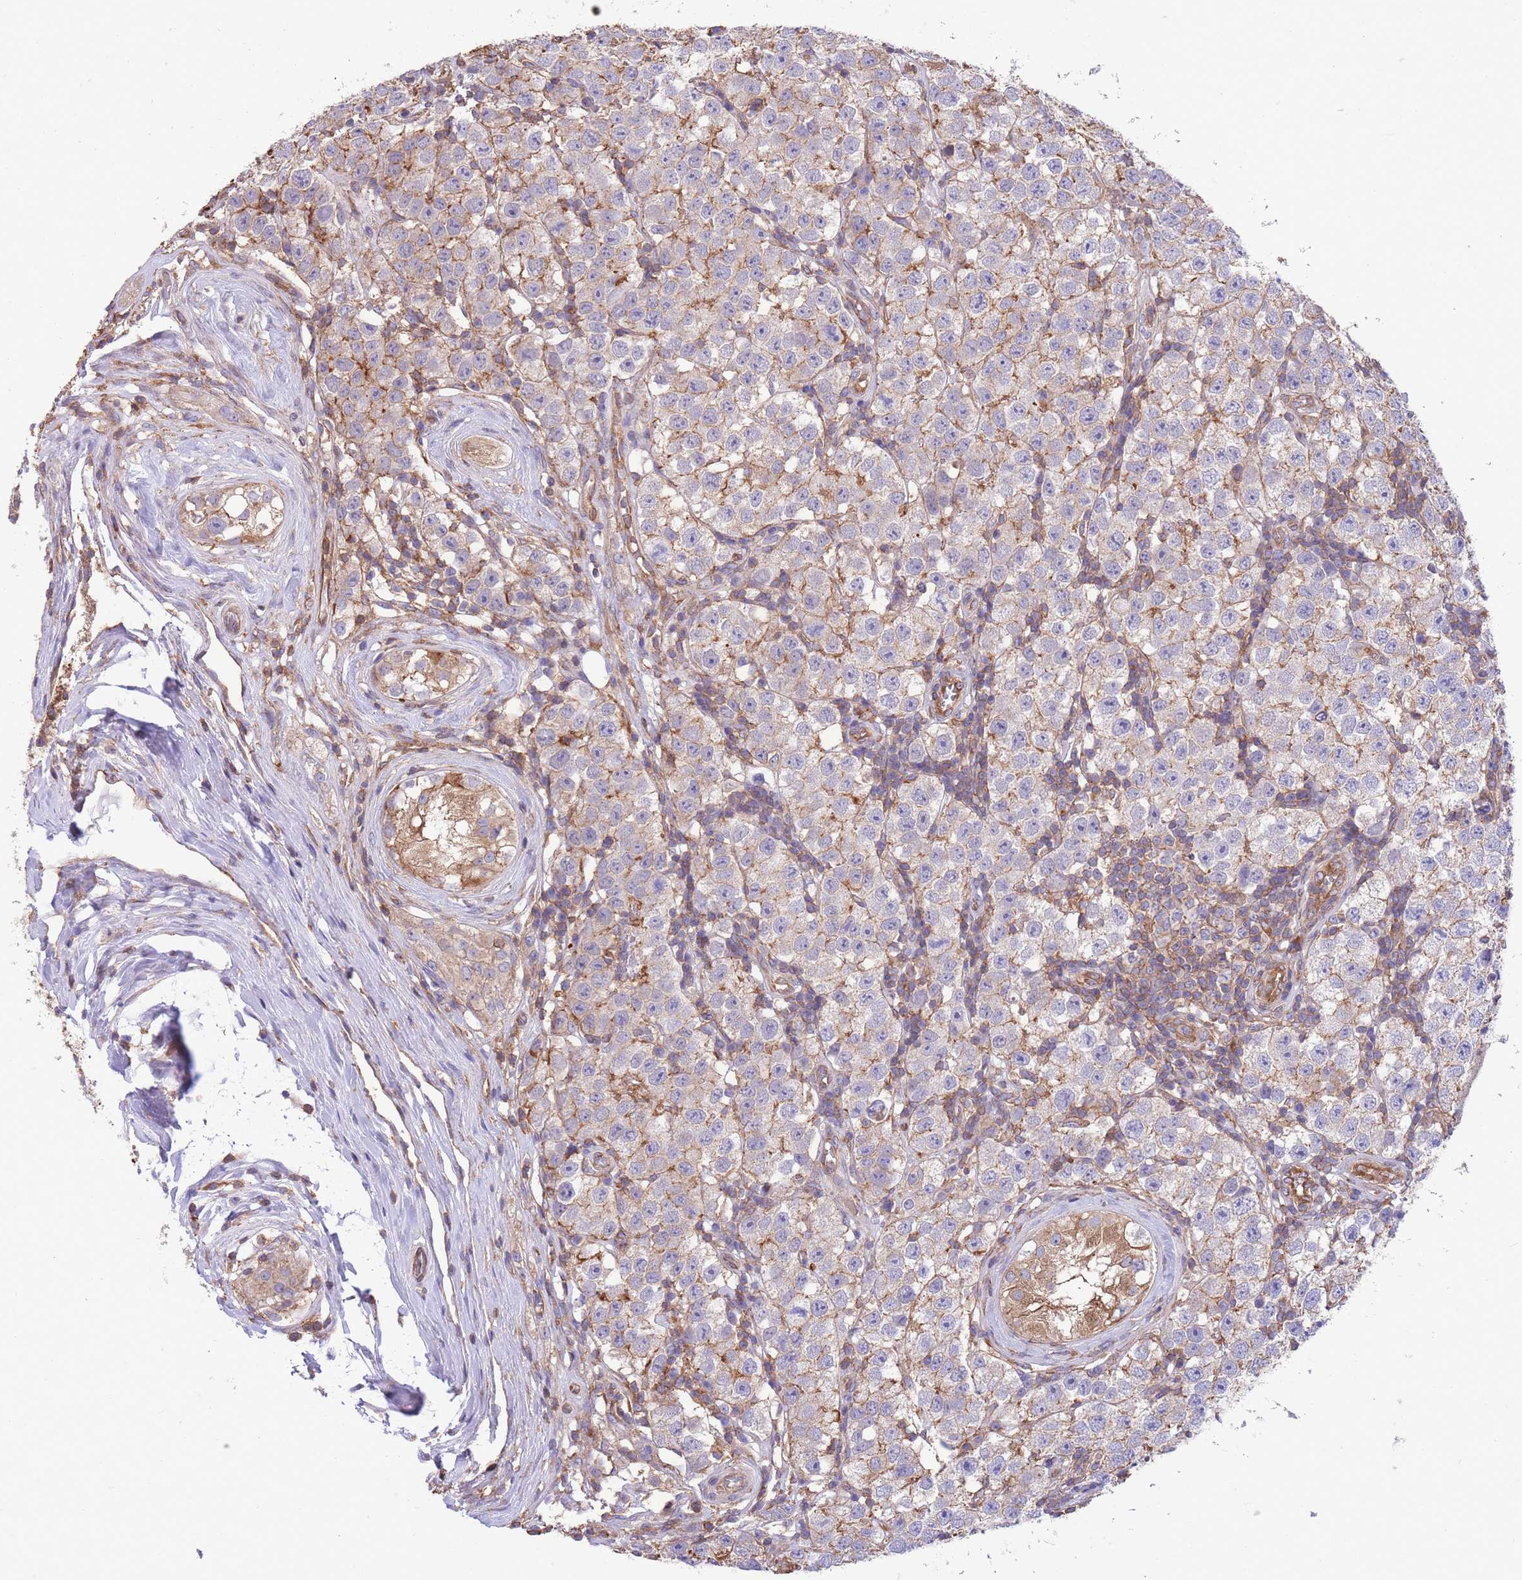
{"staining": {"intensity": "negative", "quantity": "none", "location": "none"}, "tissue": "testis cancer", "cell_type": "Tumor cells", "image_type": "cancer", "snomed": [{"axis": "morphology", "description": "Seminoma, NOS"}, {"axis": "topography", "description": "Testis"}], "caption": "This is a image of IHC staining of testis cancer (seminoma), which shows no positivity in tumor cells.", "gene": "LRRN4CL", "patient": {"sex": "male", "age": 34}}